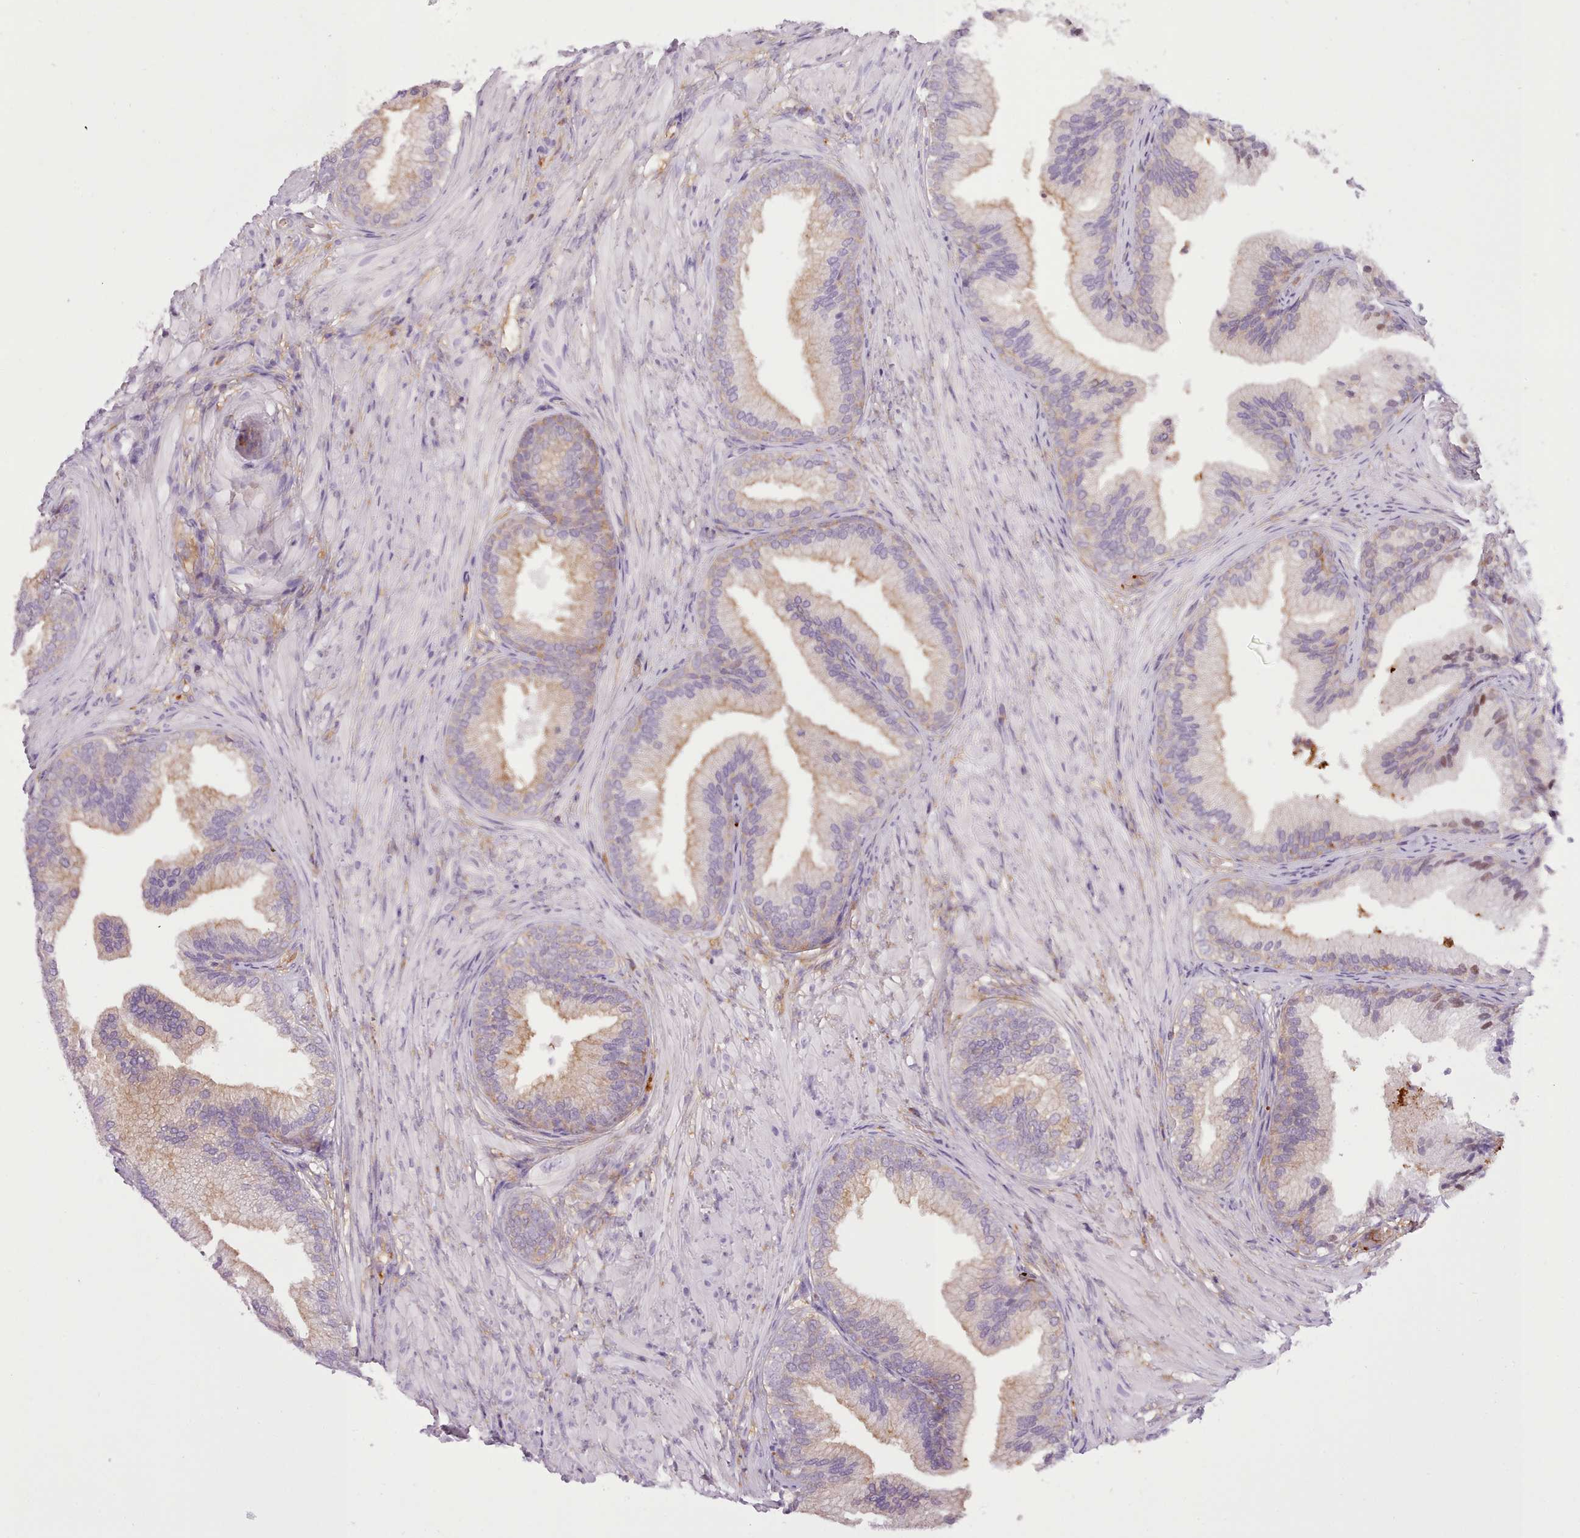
{"staining": {"intensity": "weak", "quantity": "25%-75%", "location": "cytoplasmic/membranous"}, "tissue": "prostate", "cell_type": "Glandular cells", "image_type": "normal", "snomed": [{"axis": "morphology", "description": "Normal tissue, NOS"}, {"axis": "topography", "description": "Prostate"}], "caption": "About 25%-75% of glandular cells in benign prostate display weak cytoplasmic/membranous protein staining as visualized by brown immunohistochemical staining.", "gene": "NDST2", "patient": {"sex": "male", "age": 76}}